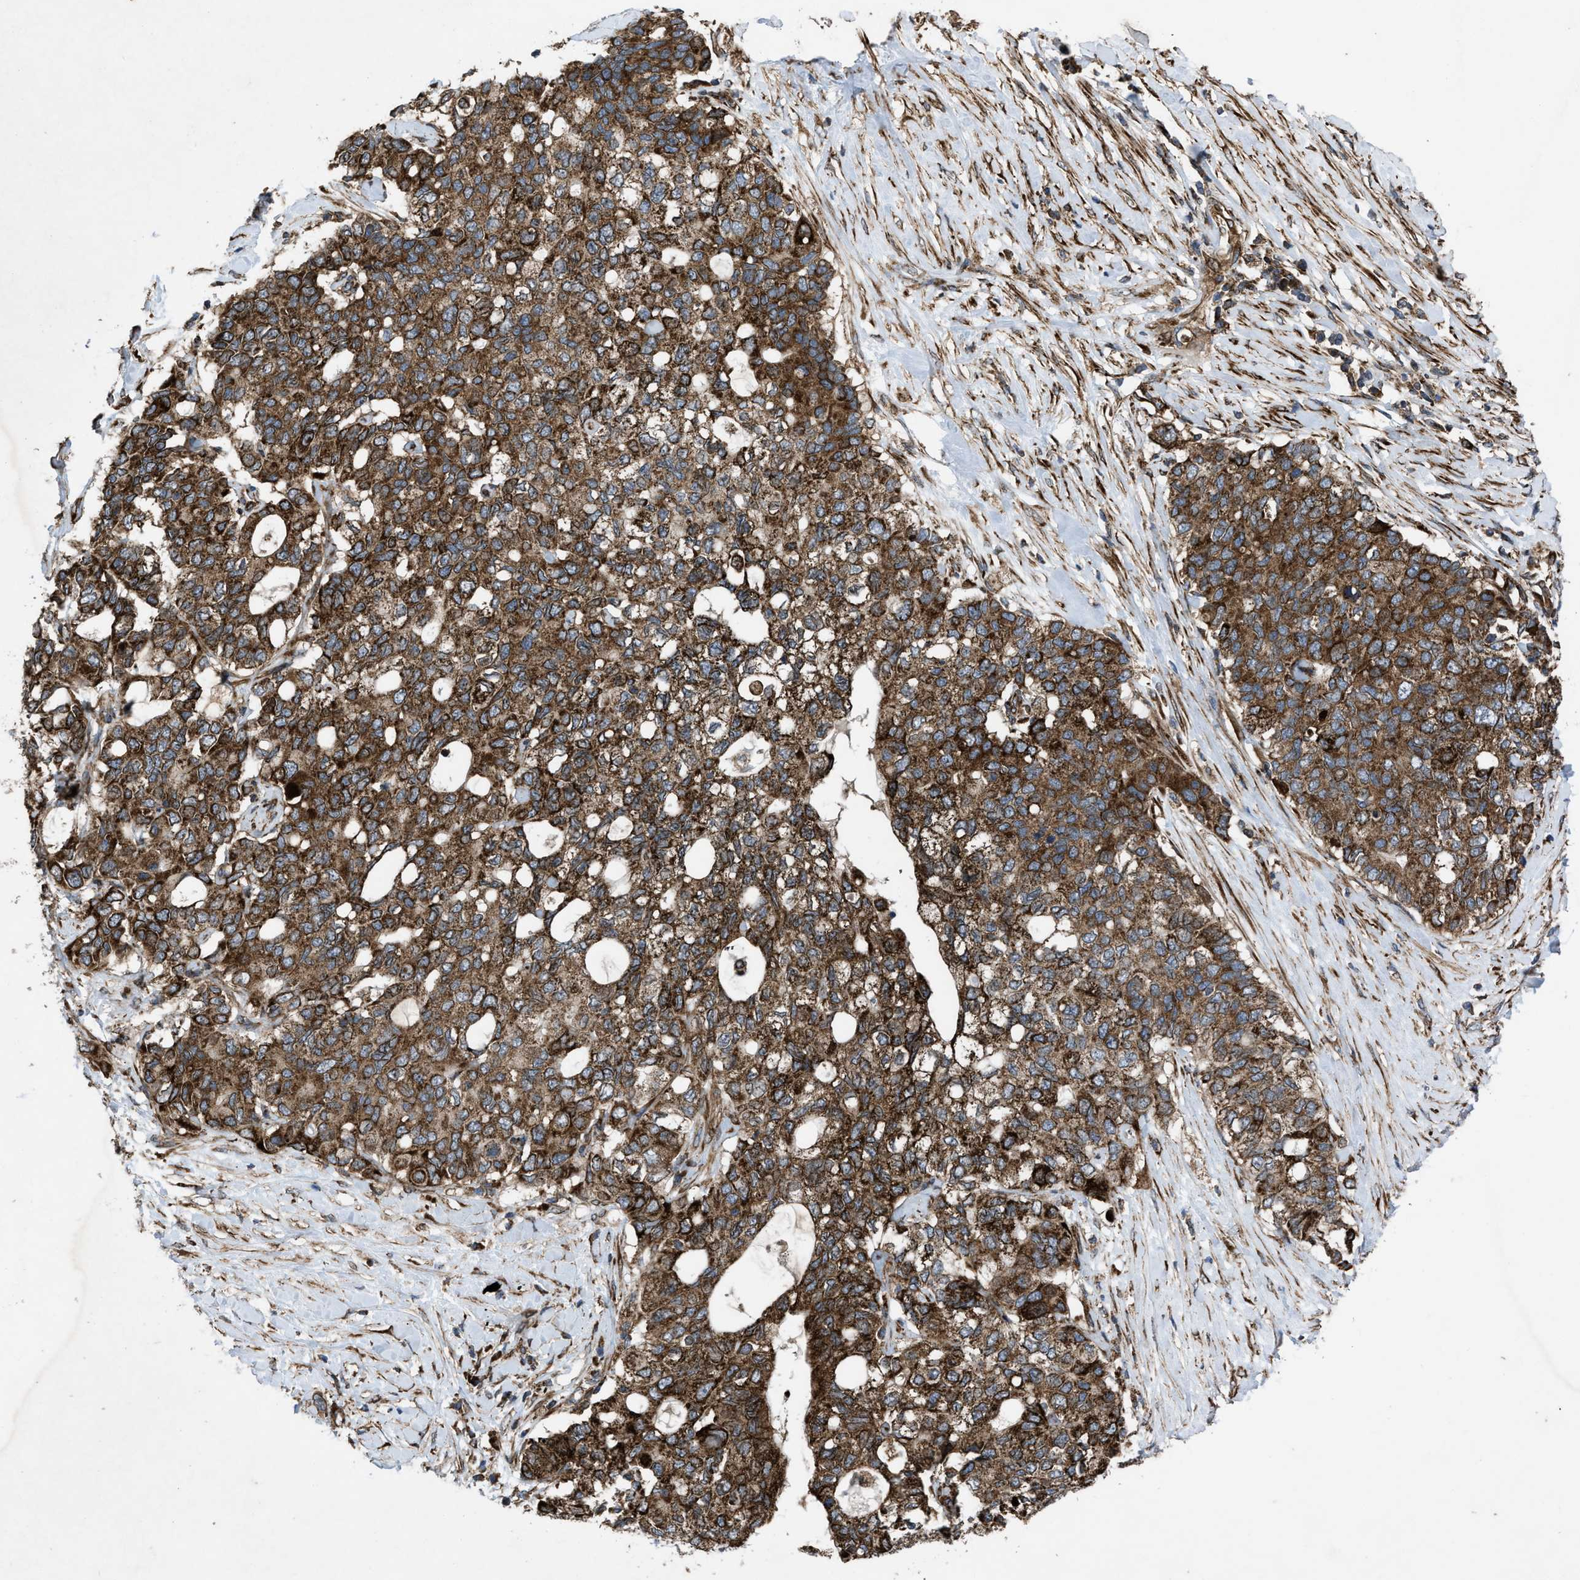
{"staining": {"intensity": "strong", "quantity": ">75%", "location": "cytoplasmic/membranous"}, "tissue": "pancreatic cancer", "cell_type": "Tumor cells", "image_type": "cancer", "snomed": [{"axis": "morphology", "description": "Adenocarcinoma, NOS"}, {"axis": "topography", "description": "Pancreas"}], "caption": "Protein expression analysis of human pancreatic cancer reveals strong cytoplasmic/membranous expression in about >75% of tumor cells.", "gene": "PER3", "patient": {"sex": "female", "age": 56}}